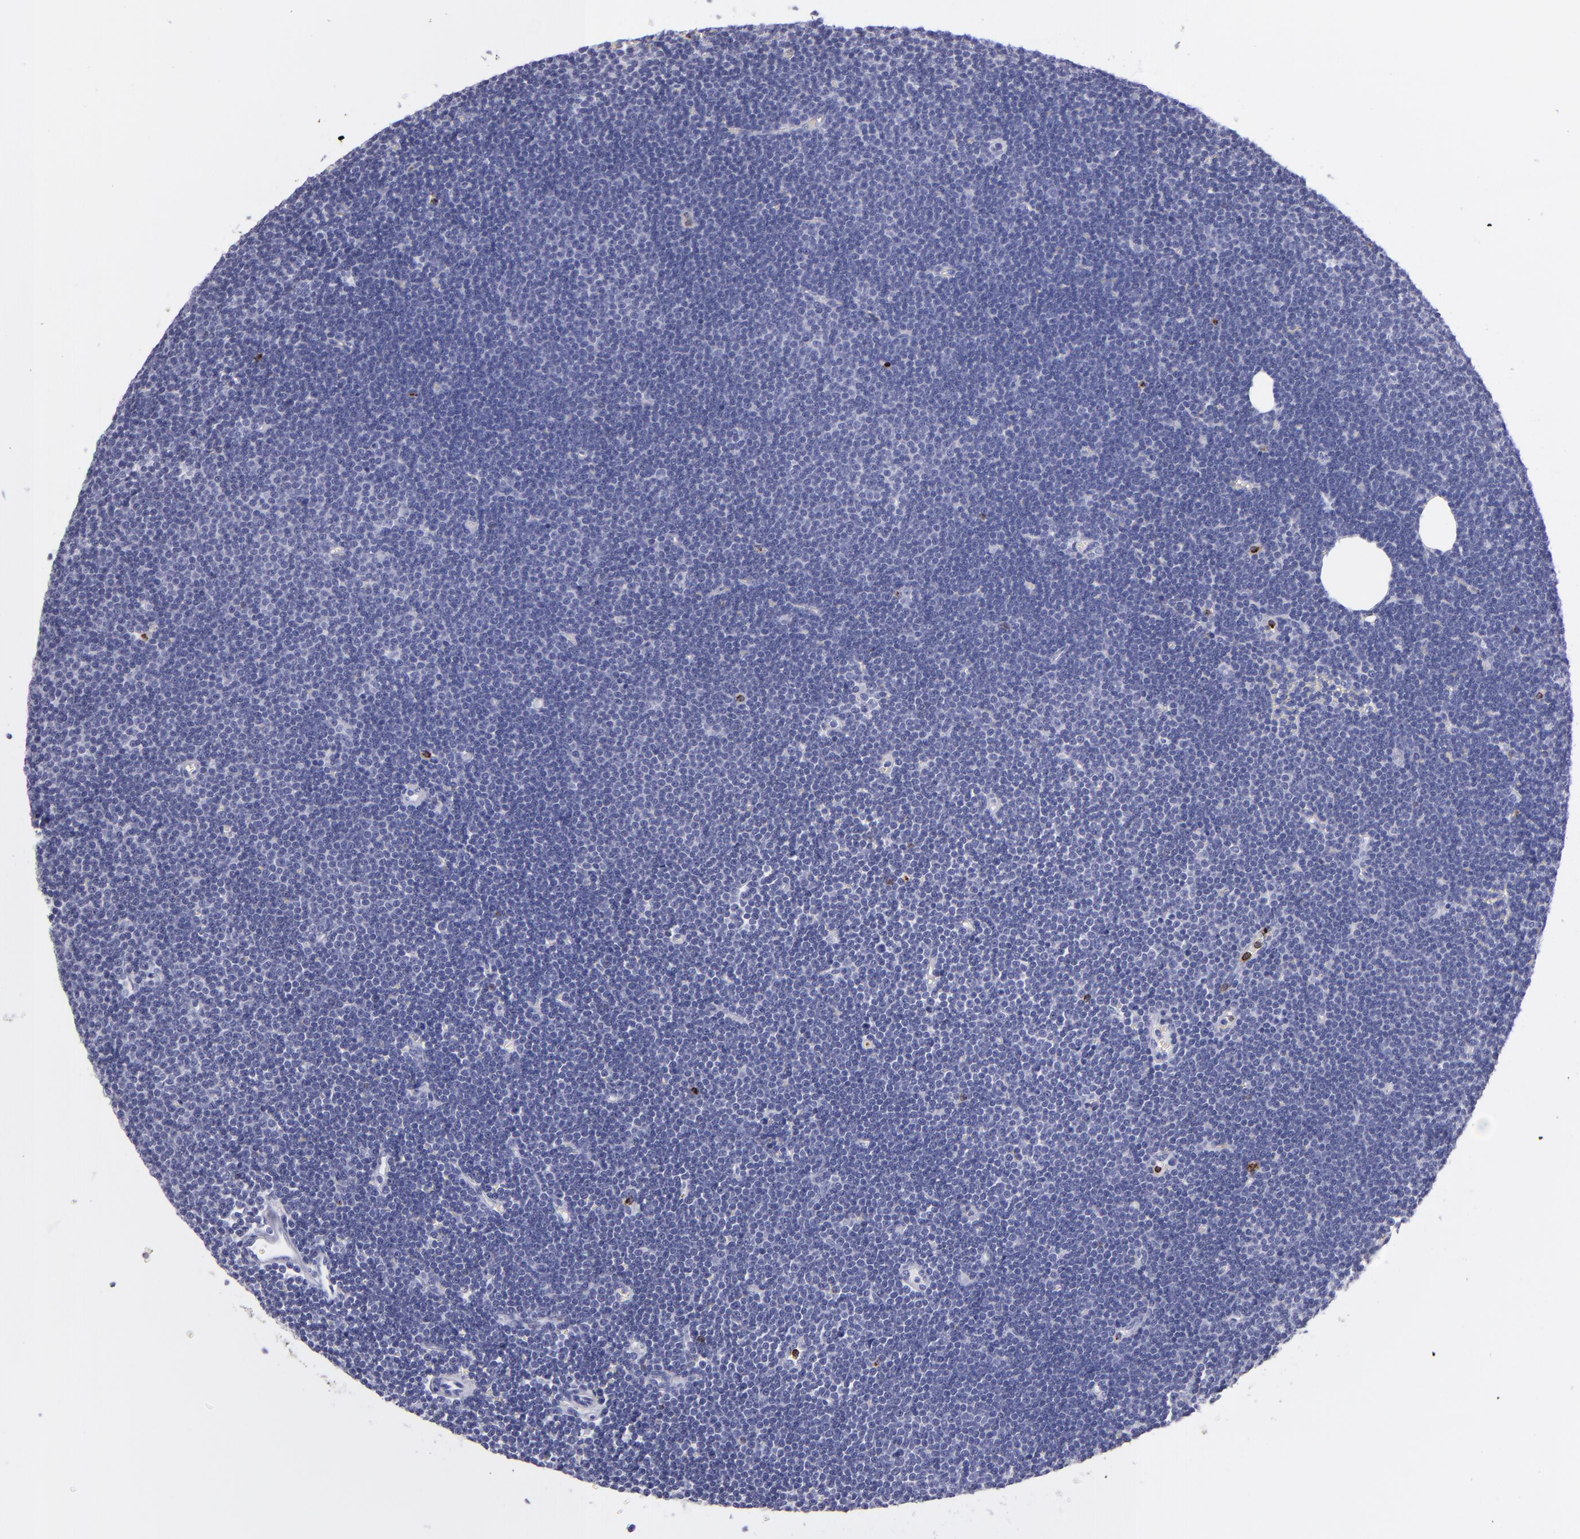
{"staining": {"intensity": "negative", "quantity": "none", "location": "none"}, "tissue": "lymphoma", "cell_type": "Tumor cells", "image_type": "cancer", "snomed": [{"axis": "morphology", "description": "Malignant lymphoma, non-Hodgkin's type, Low grade"}, {"axis": "topography", "description": "Lymph node"}], "caption": "The immunohistochemistry (IHC) image has no significant positivity in tumor cells of lymphoma tissue. (Brightfield microscopy of DAB (3,3'-diaminobenzidine) immunohistochemistry (IHC) at high magnification).", "gene": "PRF1", "patient": {"sex": "female", "age": 73}}